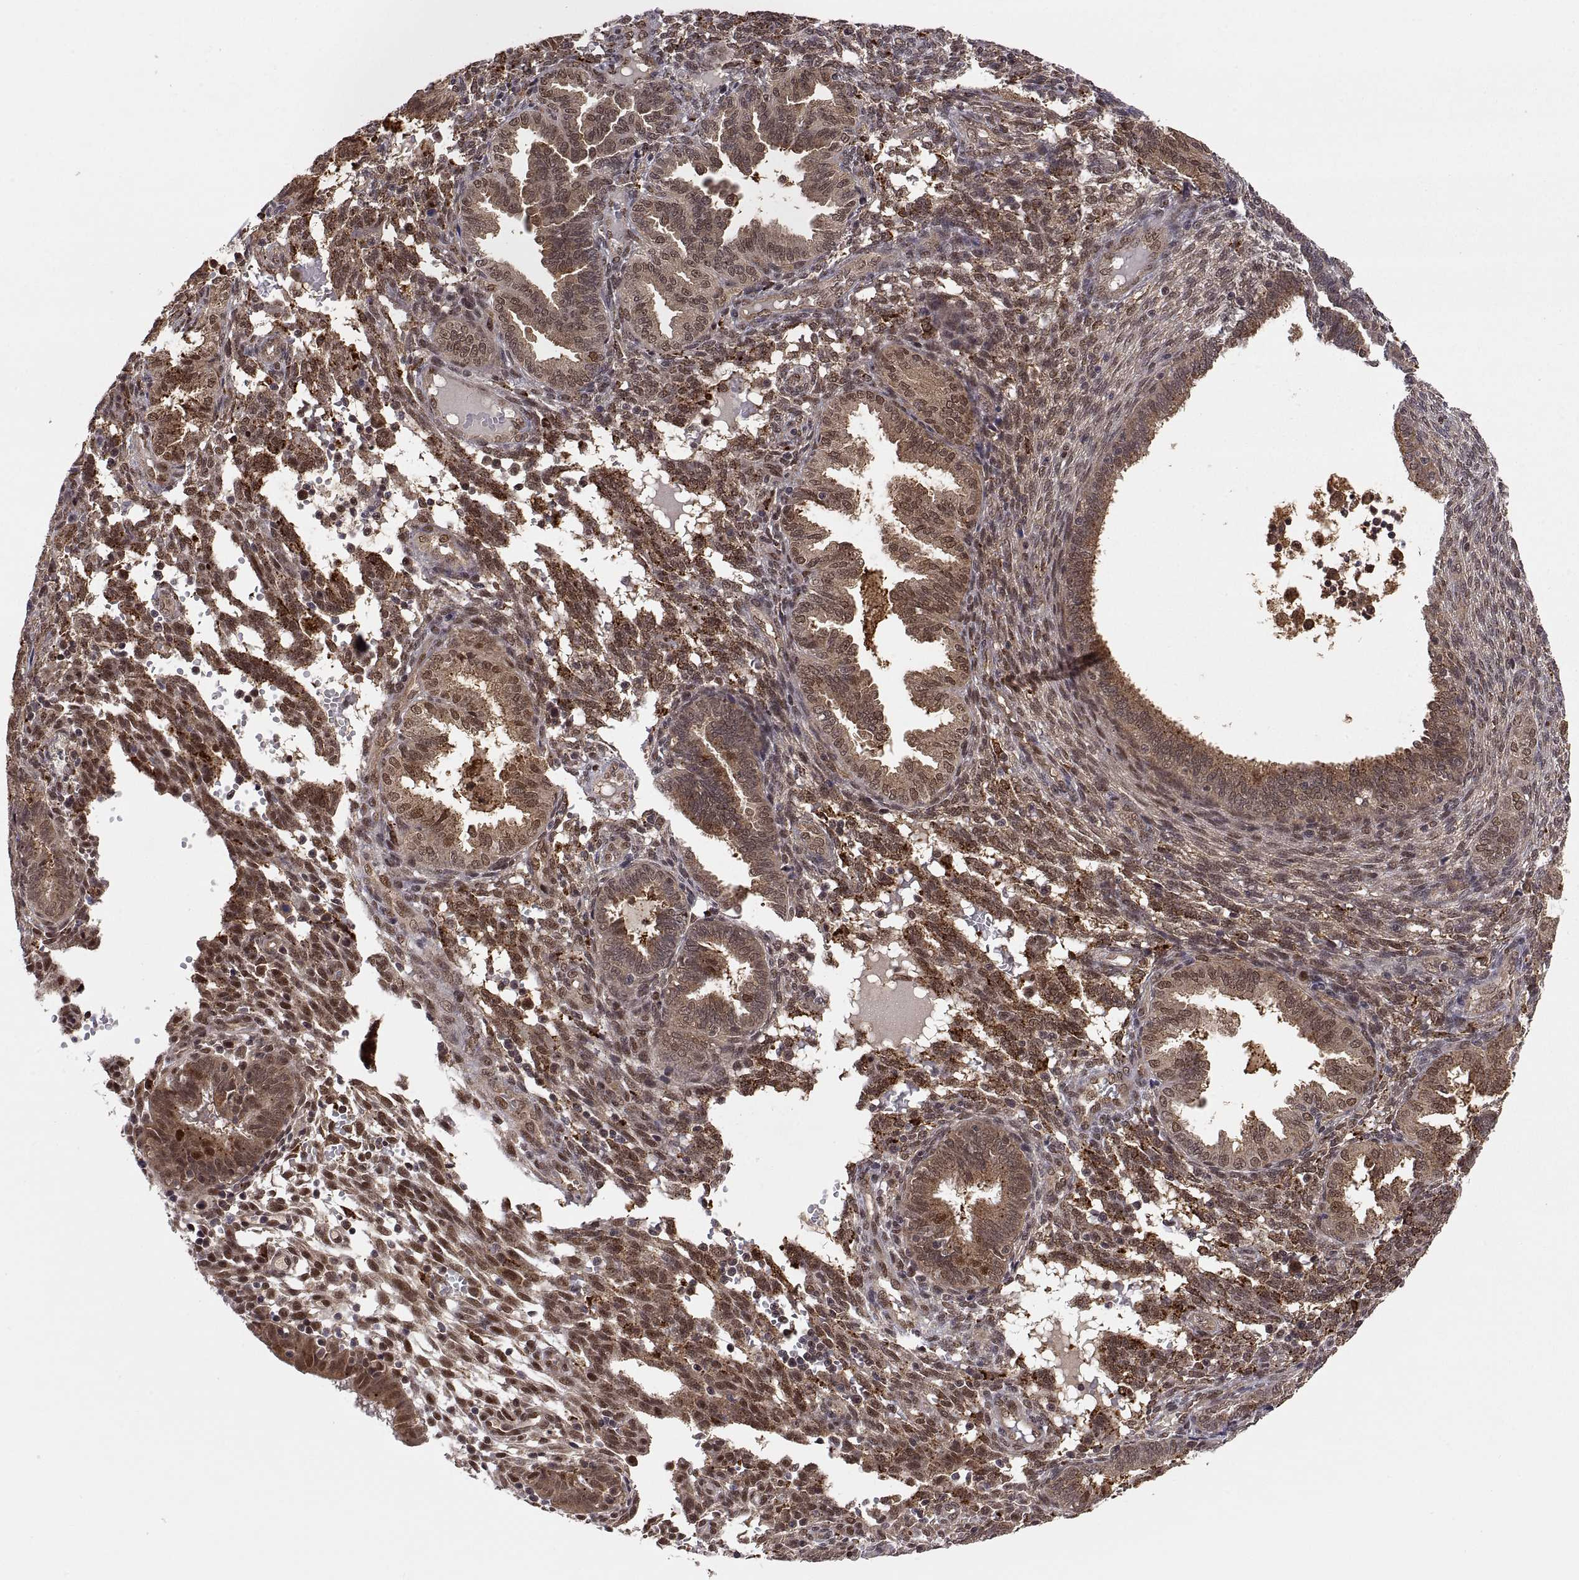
{"staining": {"intensity": "weak", "quantity": "25%-75%", "location": "cytoplasmic/membranous"}, "tissue": "endometrium", "cell_type": "Cells in endometrial stroma", "image_type": "normal", "snomed": [{"axis": "morphology", "description": "Normal tissue, NOS"}, {"axis": "topography", "description": "Endometrium"}], "caption": "An IHC histopathology image of unremarkable tissue is shown. Protein staining in brown shows weak cytoplasmic/membranous positivity in endometrium within cells in endometrial stroma. The protein of interest is stained brown, and the nuclei are stained in blue (DAB (3,3'-diaminobenzidine) IHC with brightfield microscopy, high magnification).", "gene": "PSMC2", "patient": {"sex": "female", "age": 42}}